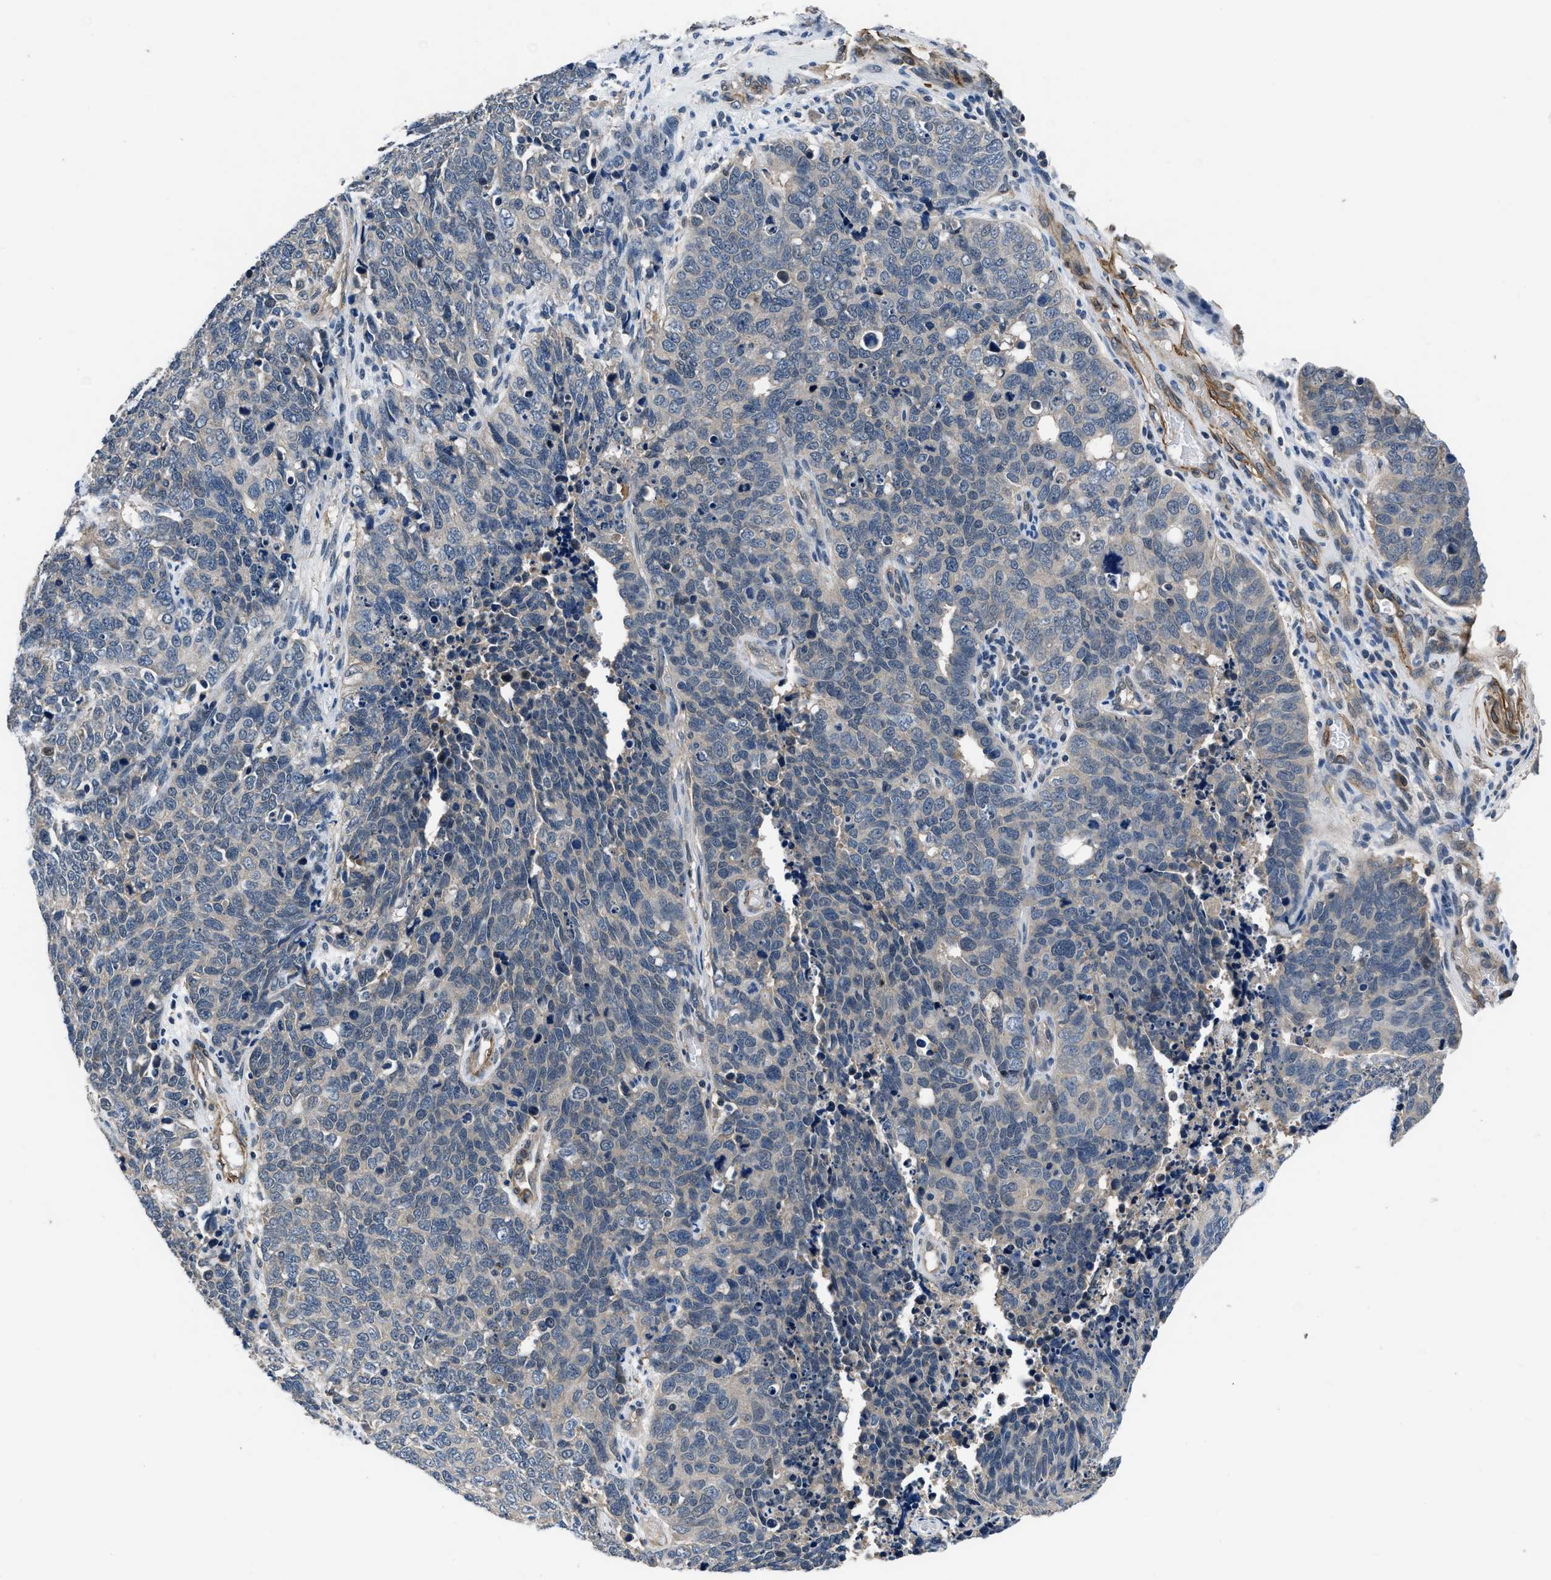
{"staining": {"intensity": "negative", "quantity": "none", "location": "none"}, "tissue": "cervical cancer", "cell_type": "Tumor cells", "image_type": "cancer", "snomed": [{"axis": "morphology", "description": "Squamous cell carcinoma, NOS"}, {"axis": "topography", "description": "Cervix"}], "caption": "High magnification brightfield microscopy of cervical cancer stained with DAB (brown) and counterstained with hematoxylin (blue): tumor cells show no significant staining.", "gene": "LANCL2", "patient": {"sex": "female", "age": 63}}